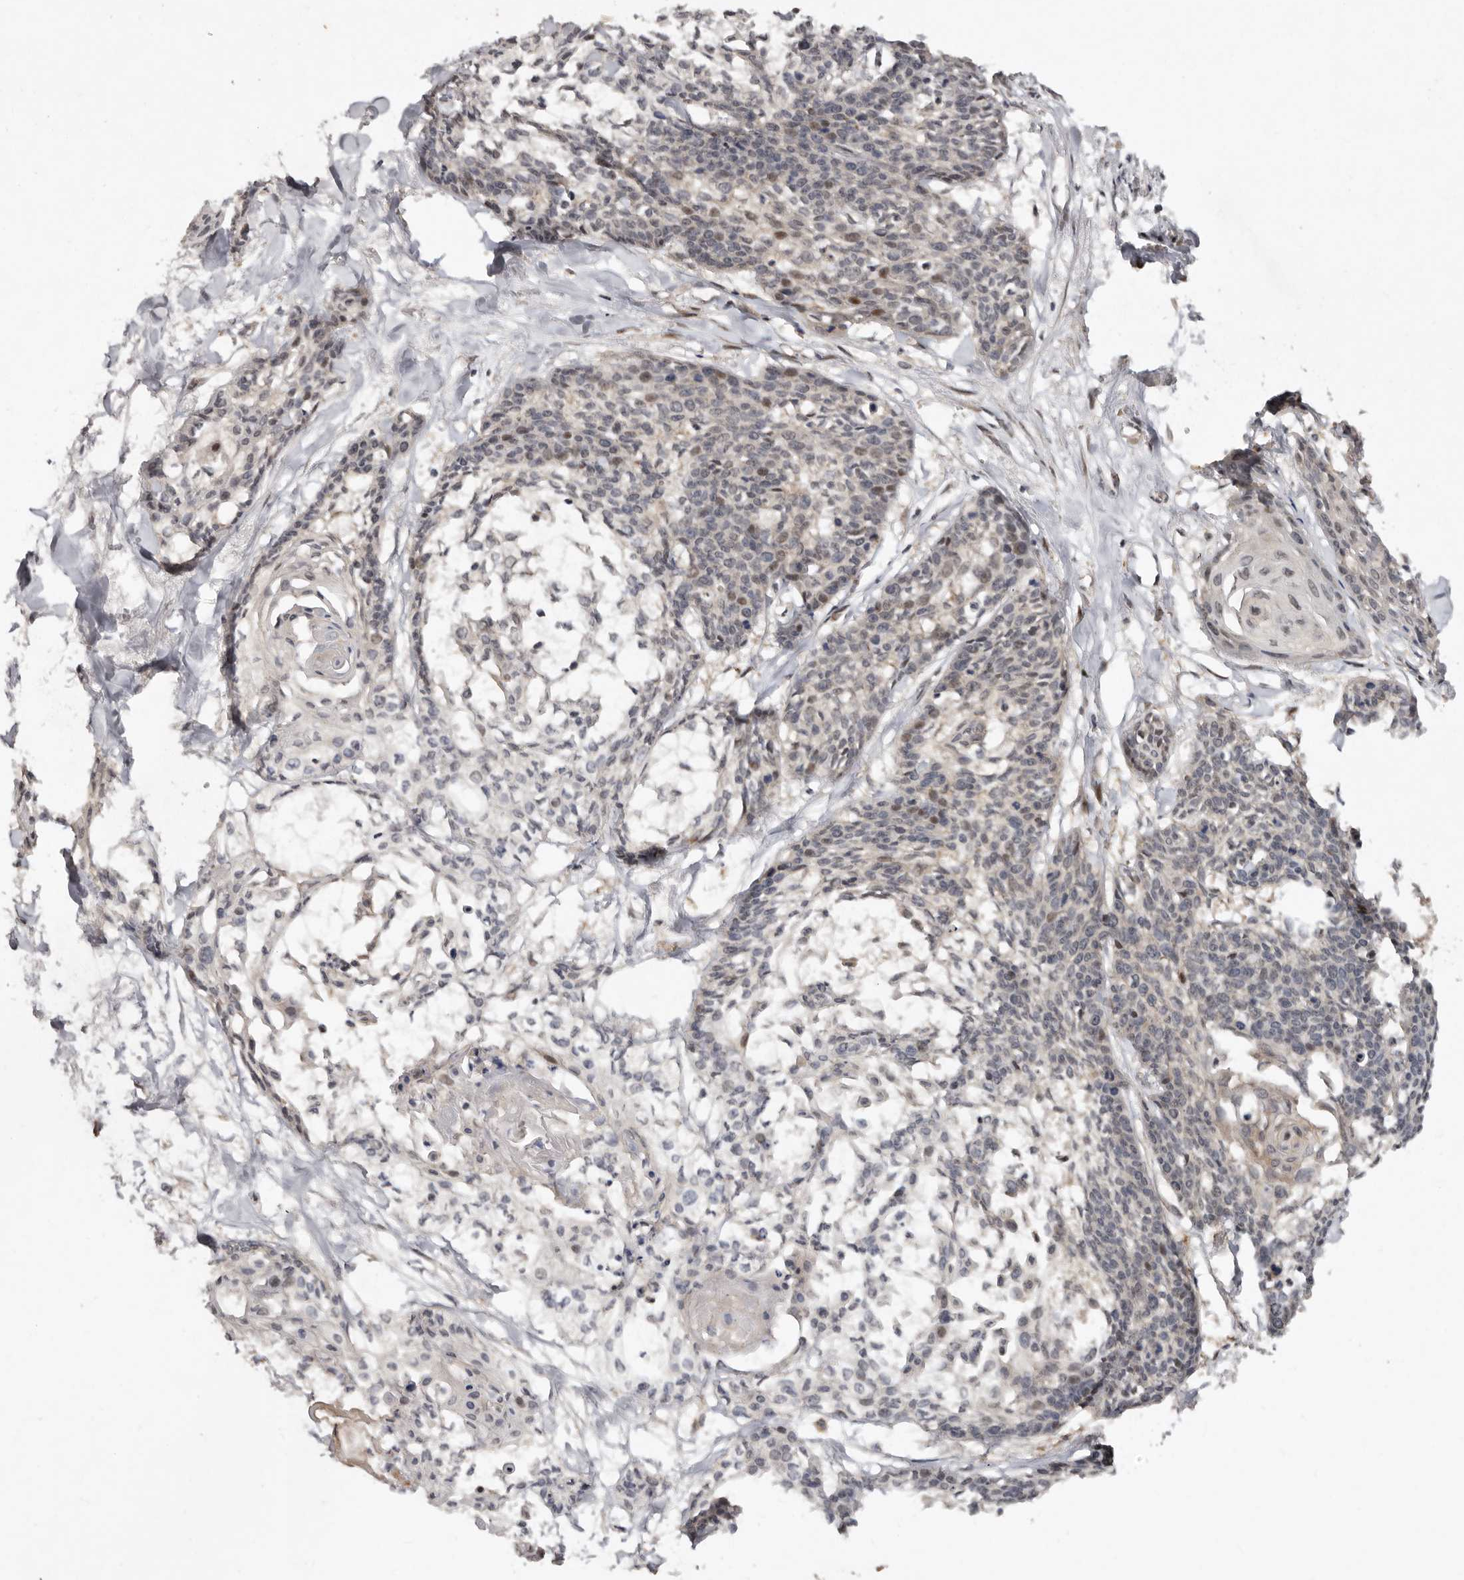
{"staining": {"intensity": "weak", "quantity": "<25%", "location": "cytoplasmic/membranous,nuclear"}, "tissue": "cervical cancer", "cell_type": "Tumor cells", "image_type": "cancer", "snomed": [{"axis": "morphology", "description": "Squamous cell carcinoma, NOS"}, {"axis": "topography", "description": "Cervix"}], "caption": "A photomicrograph of cervical squamous cell carcinoma stained for a protein reveals no brown staining in tumor cells.", "gene": "ABL1", "patient": {"sex": "female", "age": 57}}